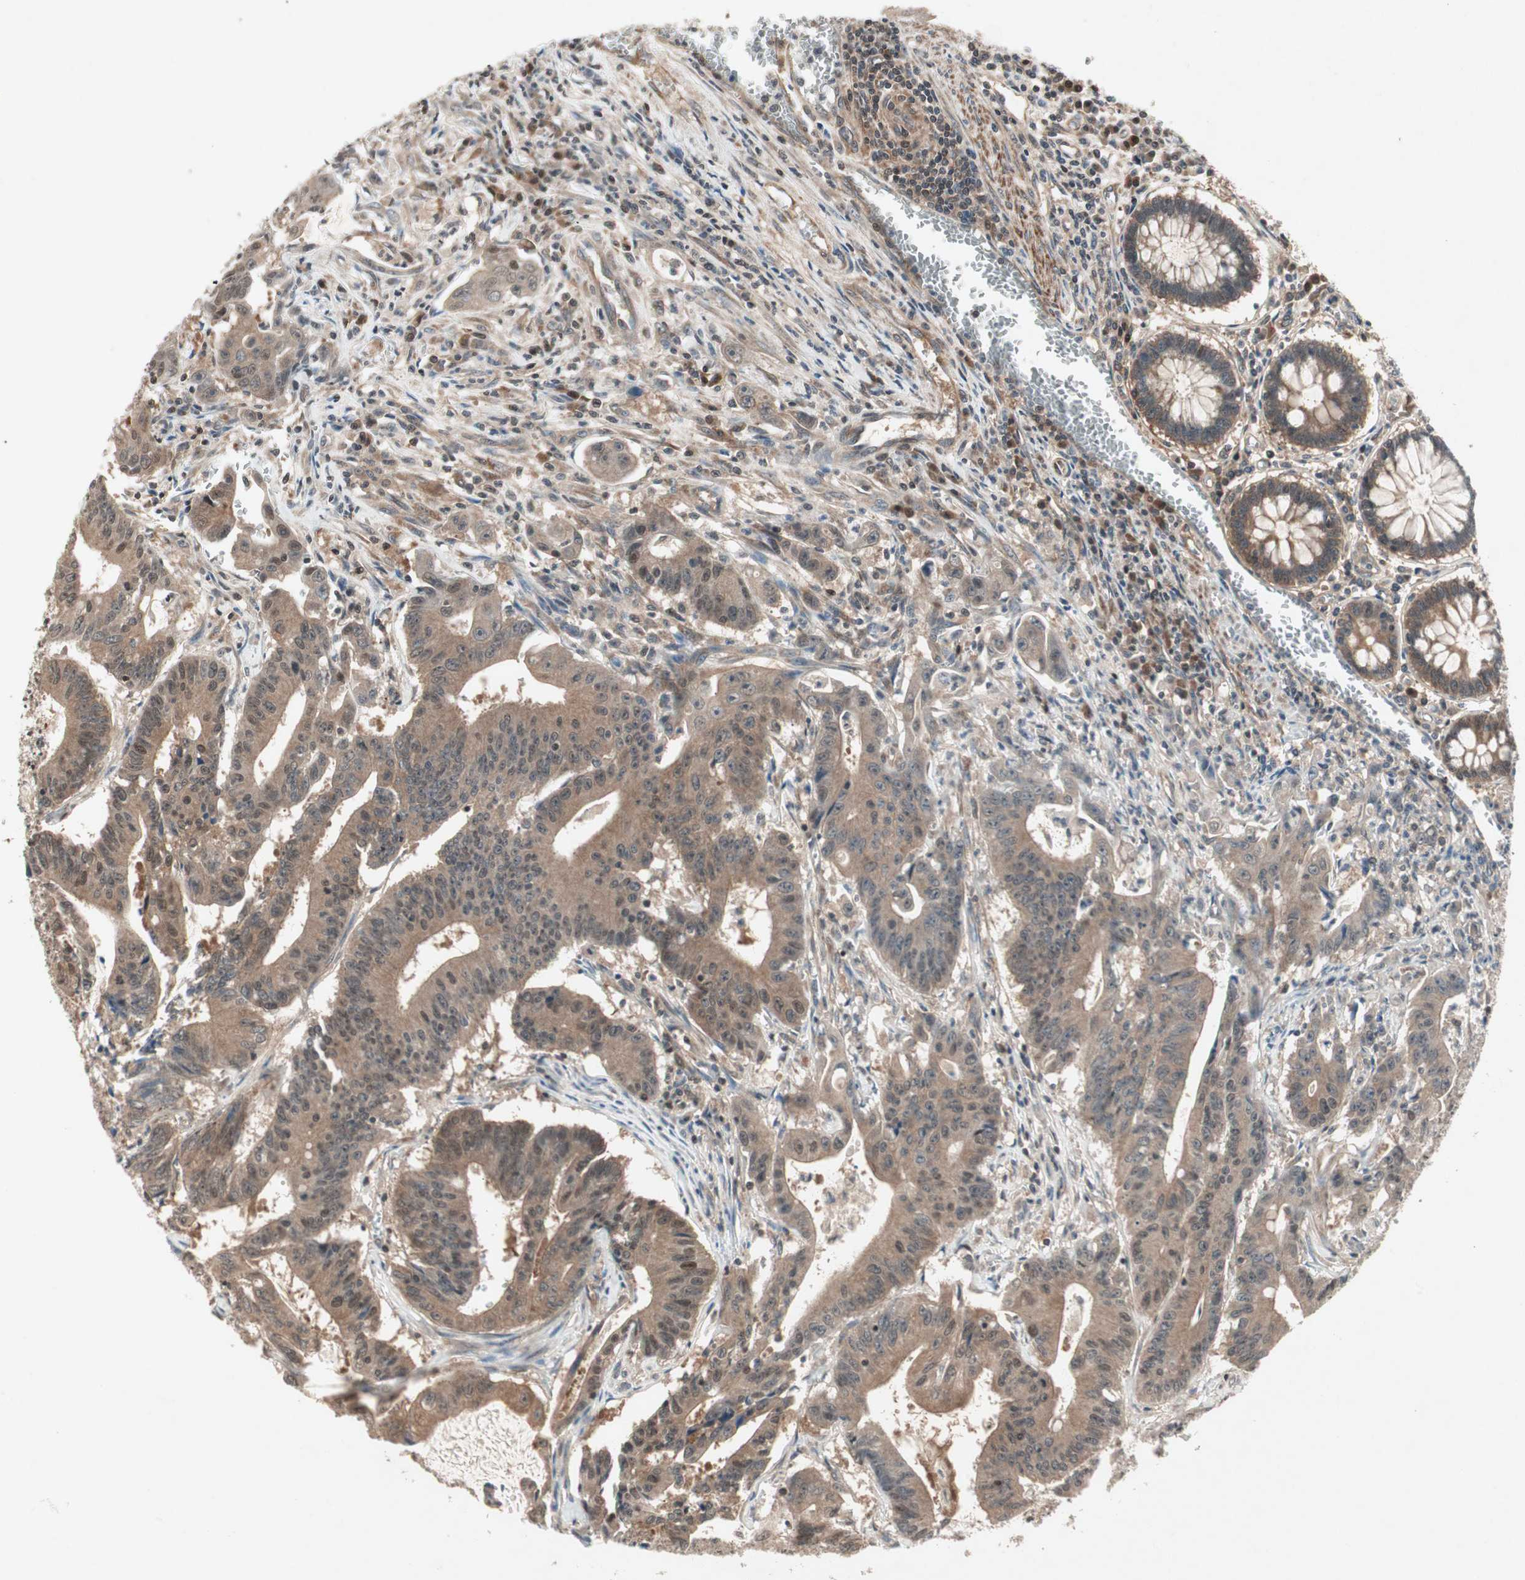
{"staining": {"intensity": "weak", "quantity": ">75%", "location": "cytoplasmic/membranous,nuclear"}, "tissue": "colorectal cancer", "cell_type": "Tumor cells", "image_type": "cancer", "snomed": [{"axis": "morphology", "description": "Adenocarcinoma, NOS"}, {"axis": "topography", "description": "Colon"}], "caption": "Immunohistochemistry (IHC) of human adenocarcinoma (colorectal) reveals low levels of weak cytoplasmic/membranous and nuclear positivity in about >75% of tumor cells.", "gene": "IRS1", "patient": {"sex": "male", "age": 45}}